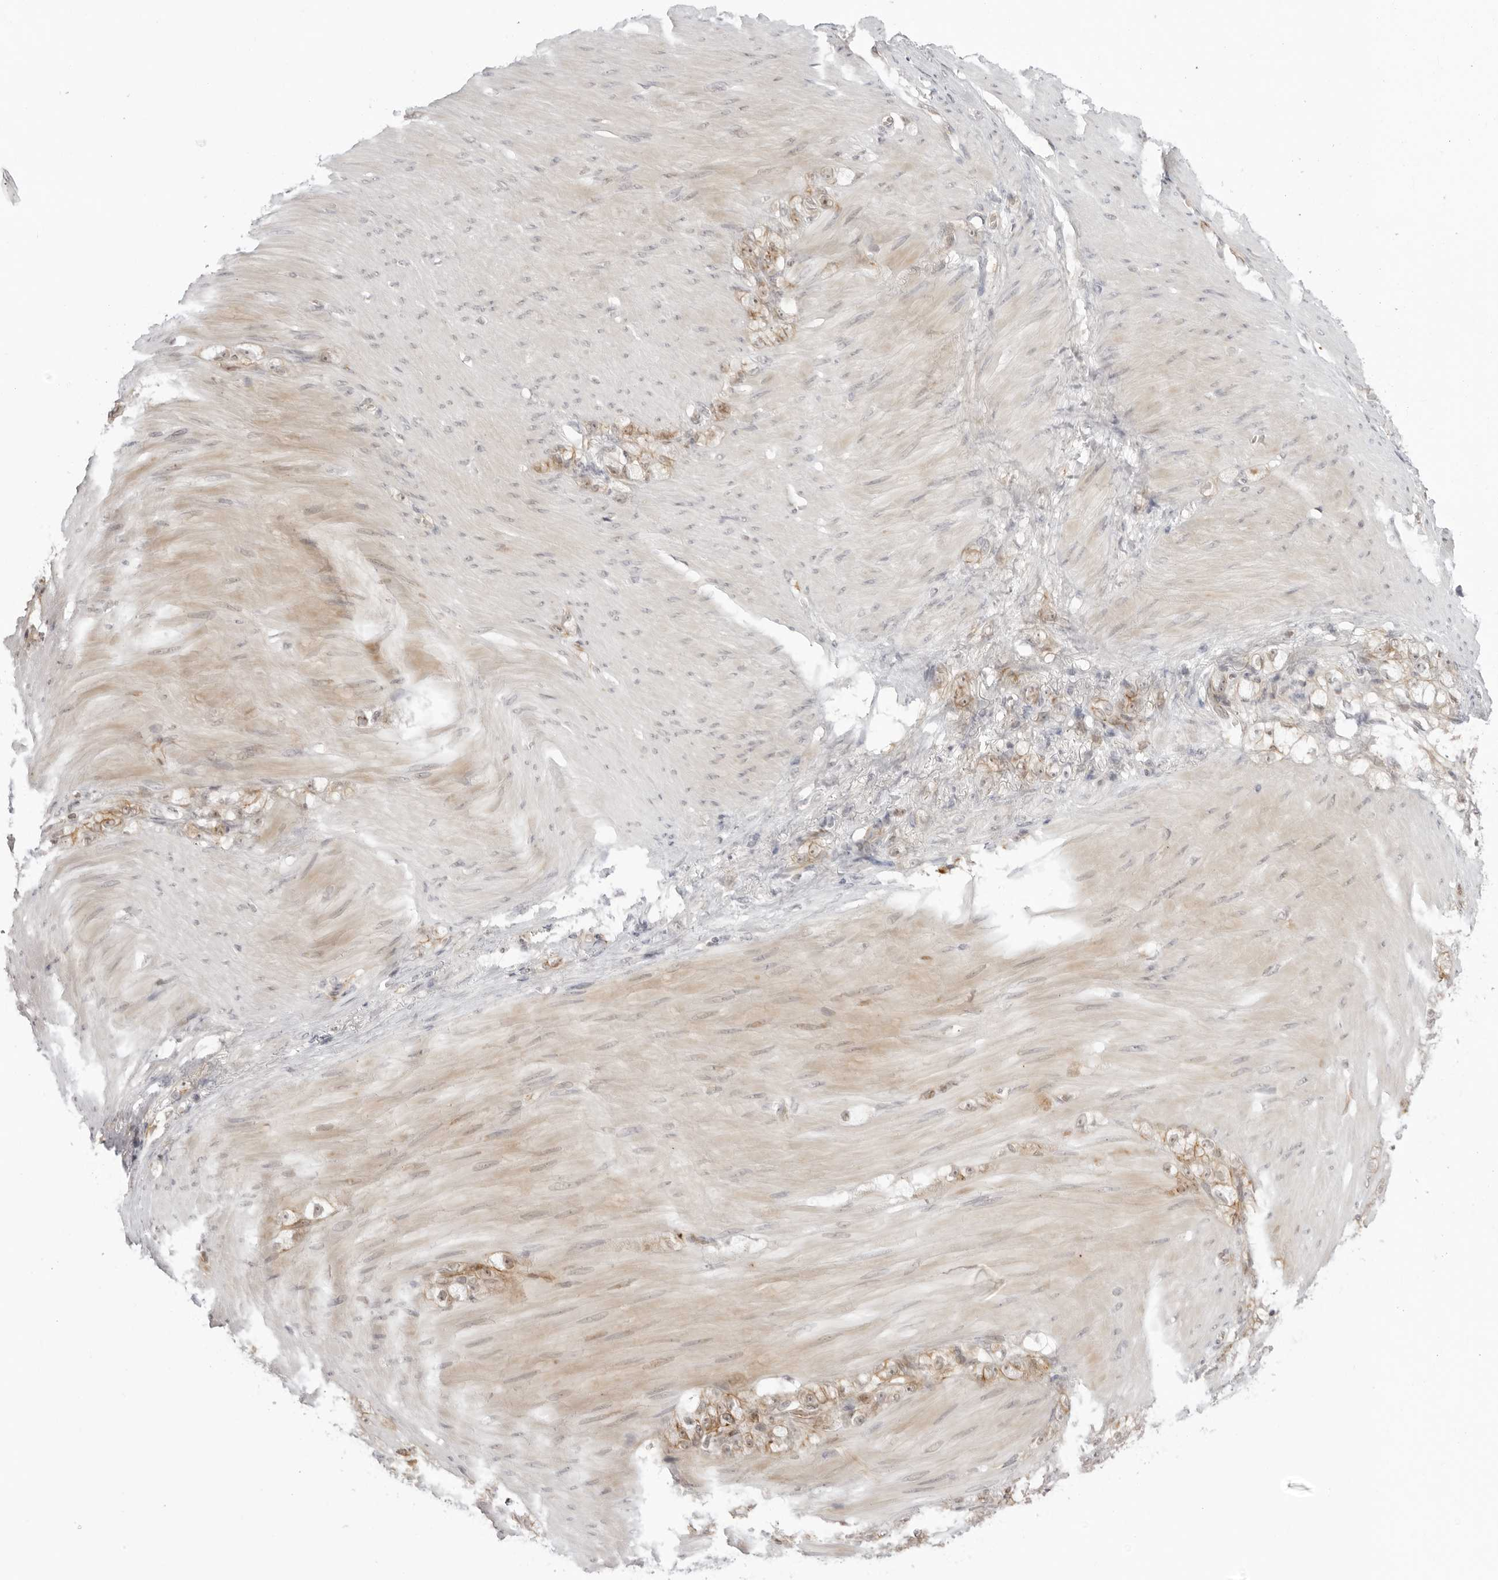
{"staining": {"intensity": "moderate", "quantity": ">75%", "location": "cytoplasmic/membranous"}, "tissue": "stomach cancer", "cell_type": "Tumor cells", "image_type": "cancer", "snomed": [{"axis": "morphology", "description": "Normal tissue, NOS"}, {"axis": "morphology", "description": "Adenocarcinoma, NOS"}, {"axis": "topography", "description": "Stomach"}], "caption": "Immunohistochemistry (IHC) histopathology image of neoplastic tissue: human stomach adenocarcinoma stained using immunohistochemistry displays medium levels of moderate protein expression localized specifically in the cytoplasmic/membranous of tumor cells, appearing as a cytoplasmic/membranous brown color.", "gene": "TRAPPC3", "patient": {"sex": "male", "age": 82}}